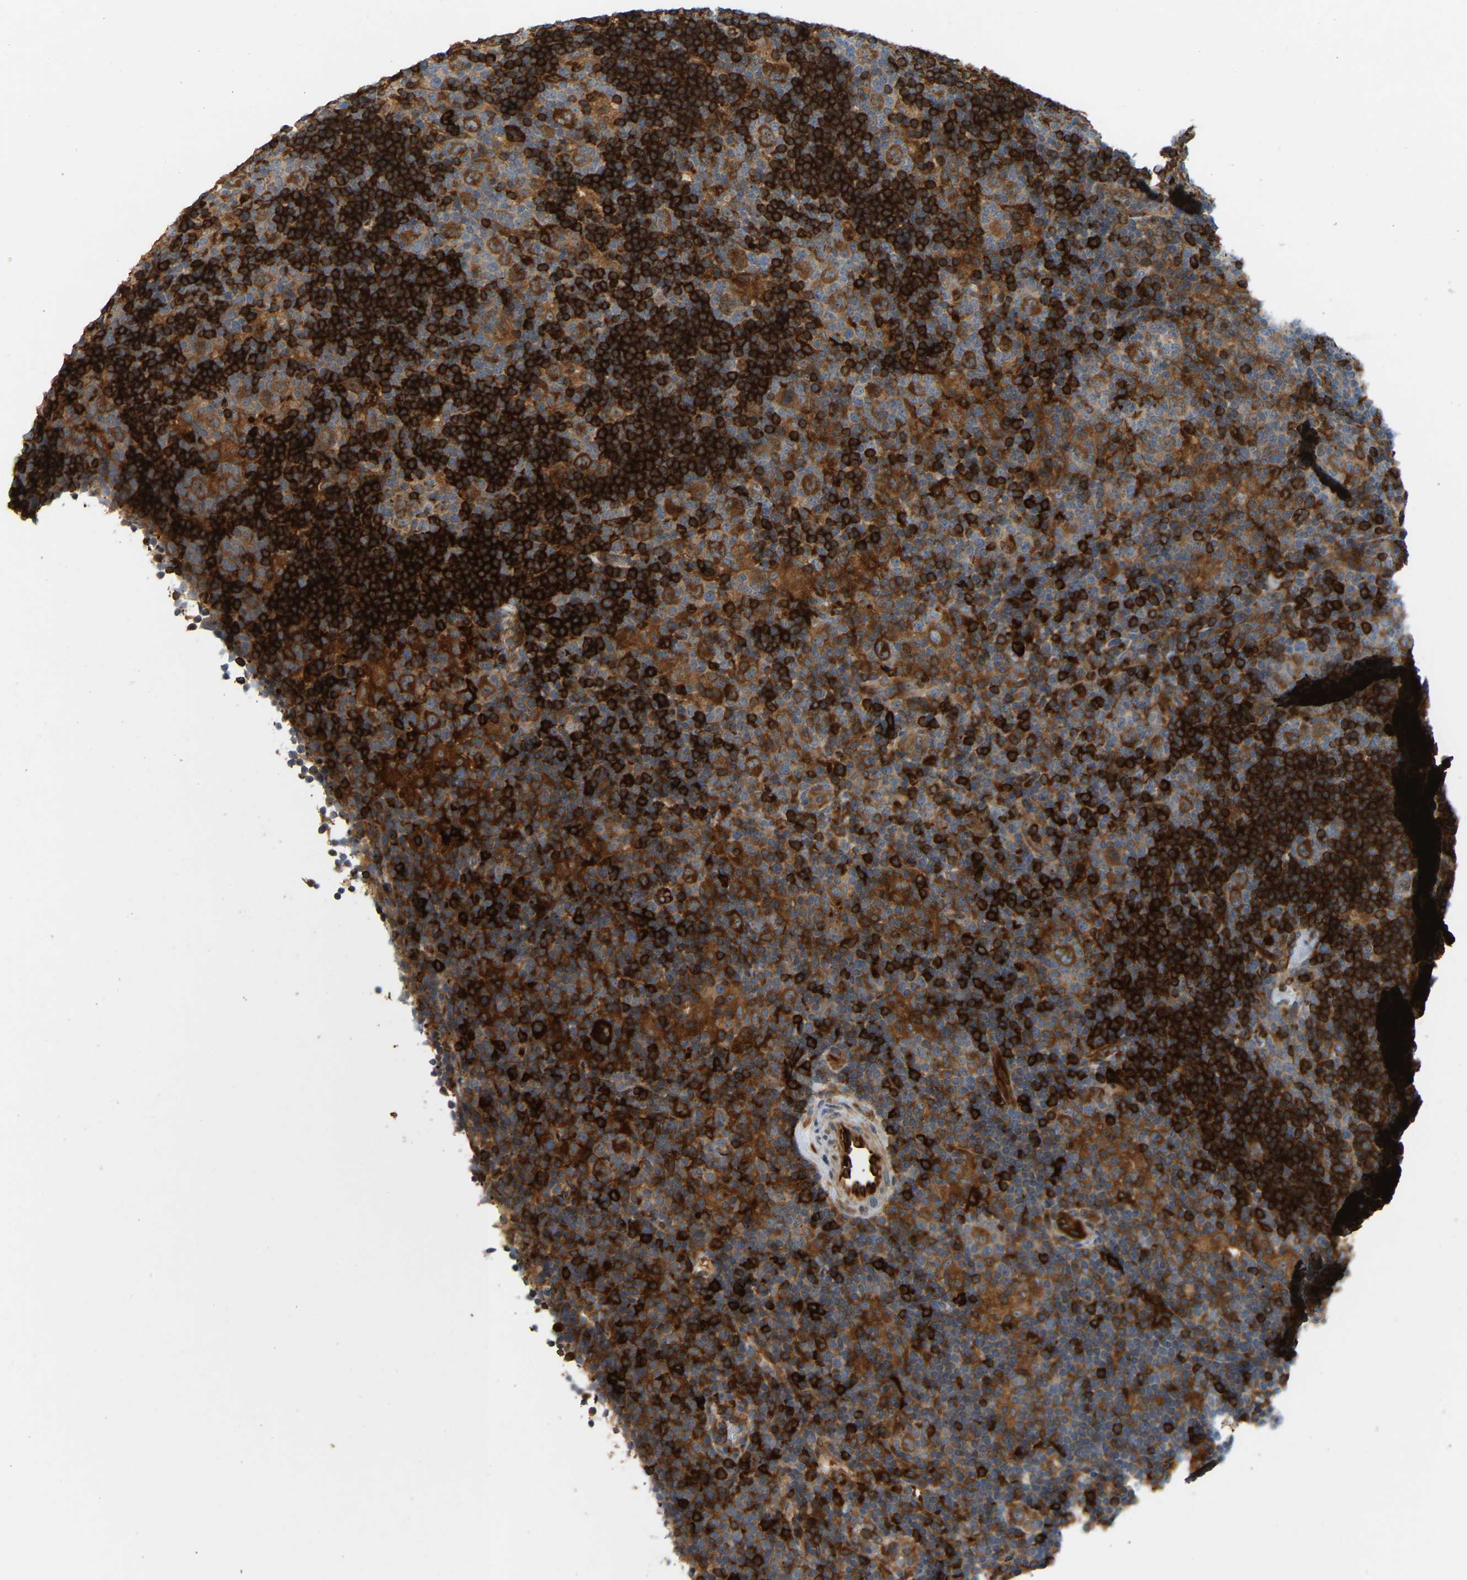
{"staining": {"intensity": "strong", "quantity": ">75%", "location": "cytoplasmic/membranous"}, "tissue": "lymphoma", "cell_type": "Tumor cells", "image_type": "cancer", "snomed": [{"axis": "morphology", "description": "Hodgkin's disease, NOS"}, {"axis": "topography", "description": "Lymph node"}], "caption": "DAB (3,3'-diaminobenzidine) immunohistochemical staining of lymphoma shows strong cytoplasmic/membranous protein positivity in approximately >75% of tumor cells.", "gene": "PLCG2", "patient": {"sex": "female", "age": 57}}